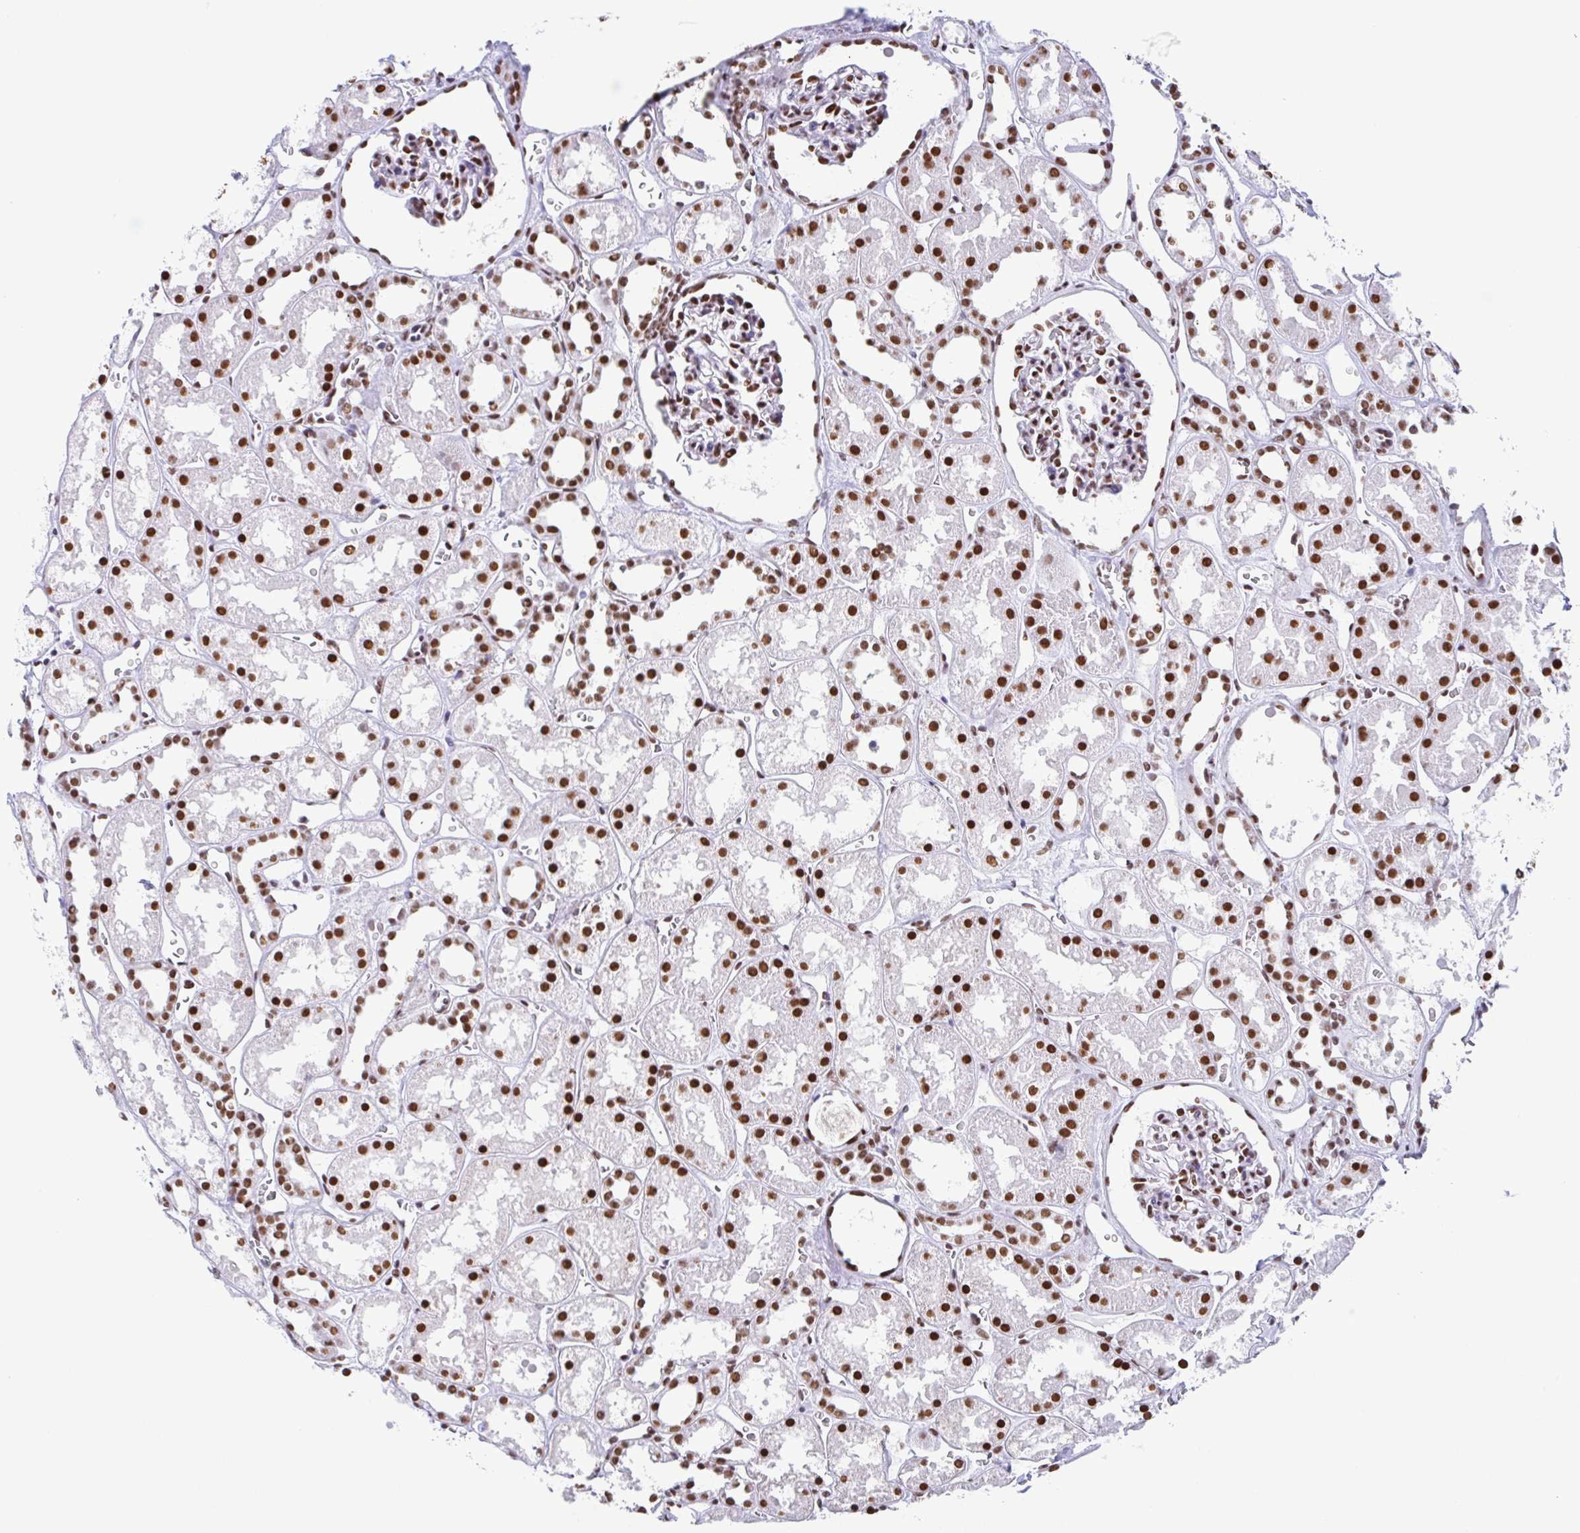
{"staining": {"intensity": "moderate", "quantity": ">75%", "location": "nuclear"}, "tissue": "kidney", "cell_type": "Cells in glomeruli", "image_type": "normal", "snomed": [{"axis": "morphology", "description": "Normal tissue, NOS"}, {"axis": "topography", "description": "Kidney"}], "caption": "Kidney stained with a protein marker shows moderate staining in cells in glomeruli.", "gene": "KHDRBS1", "patient": {"sex": "female", "age": 41}}